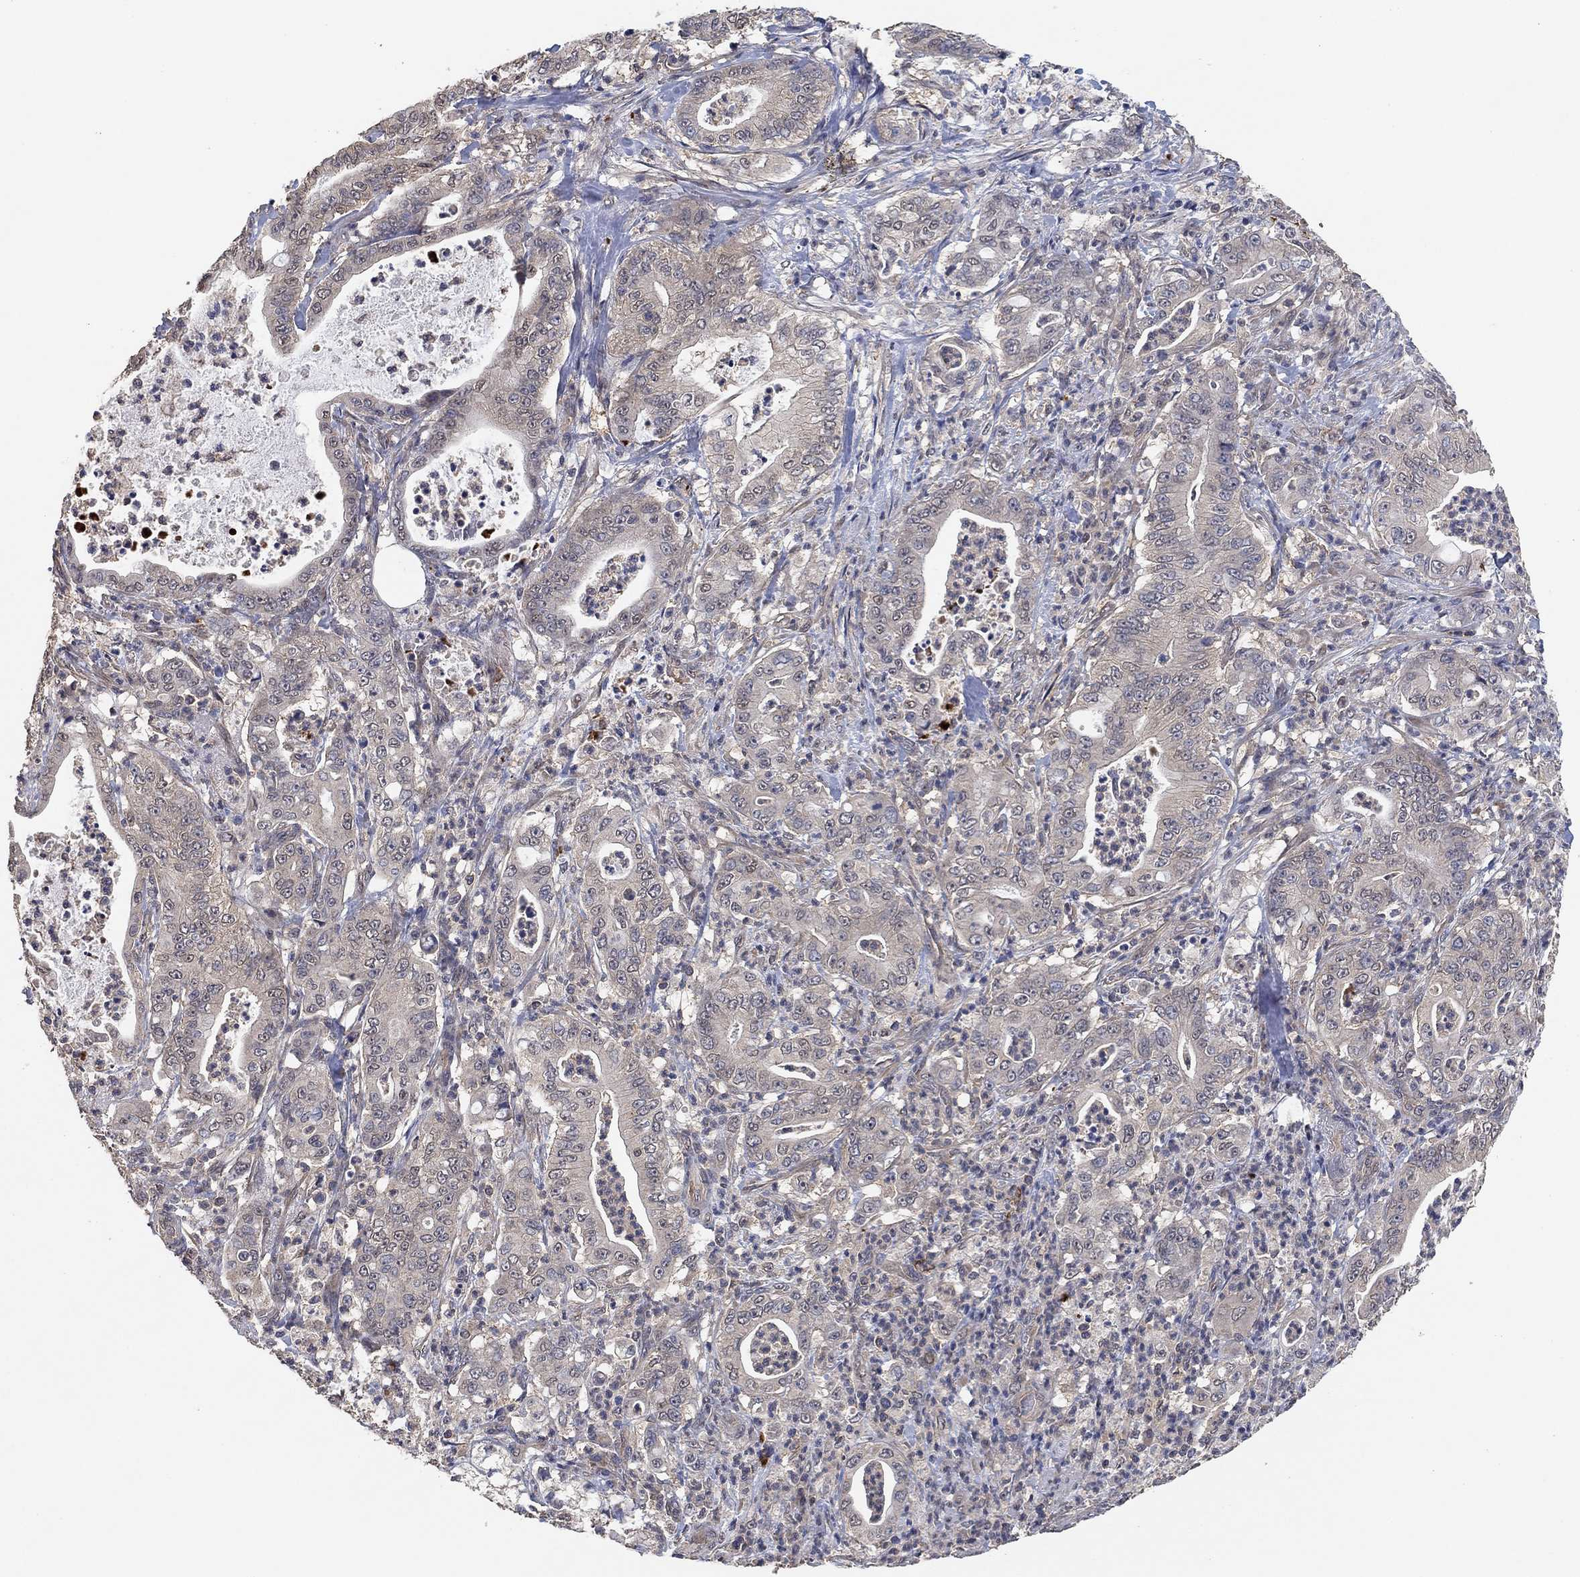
{"staining": {"intensity": "negative", "quantity": "none", "location": "none"}, "tissue": "pancreatic cancer", "cell_type": "Tumor cells", "image_type": "cancer", "snomed": [{"axis": "morphology", "description": "Adenocarcinoma, NOS"}, {"axis": "topography", "description": "Pancreas"}], "caption": "Immunohistochemistry photomicrograph of pancreatic cancer (adenocarcinoma) stained for a protein (brown), which exhibits no positivity in tumor cells. (DAB immunohistochemistry with hematoxylin counter stain).", "gene": "CCDC43", "patient": {"sex": "male", "age": 71}}